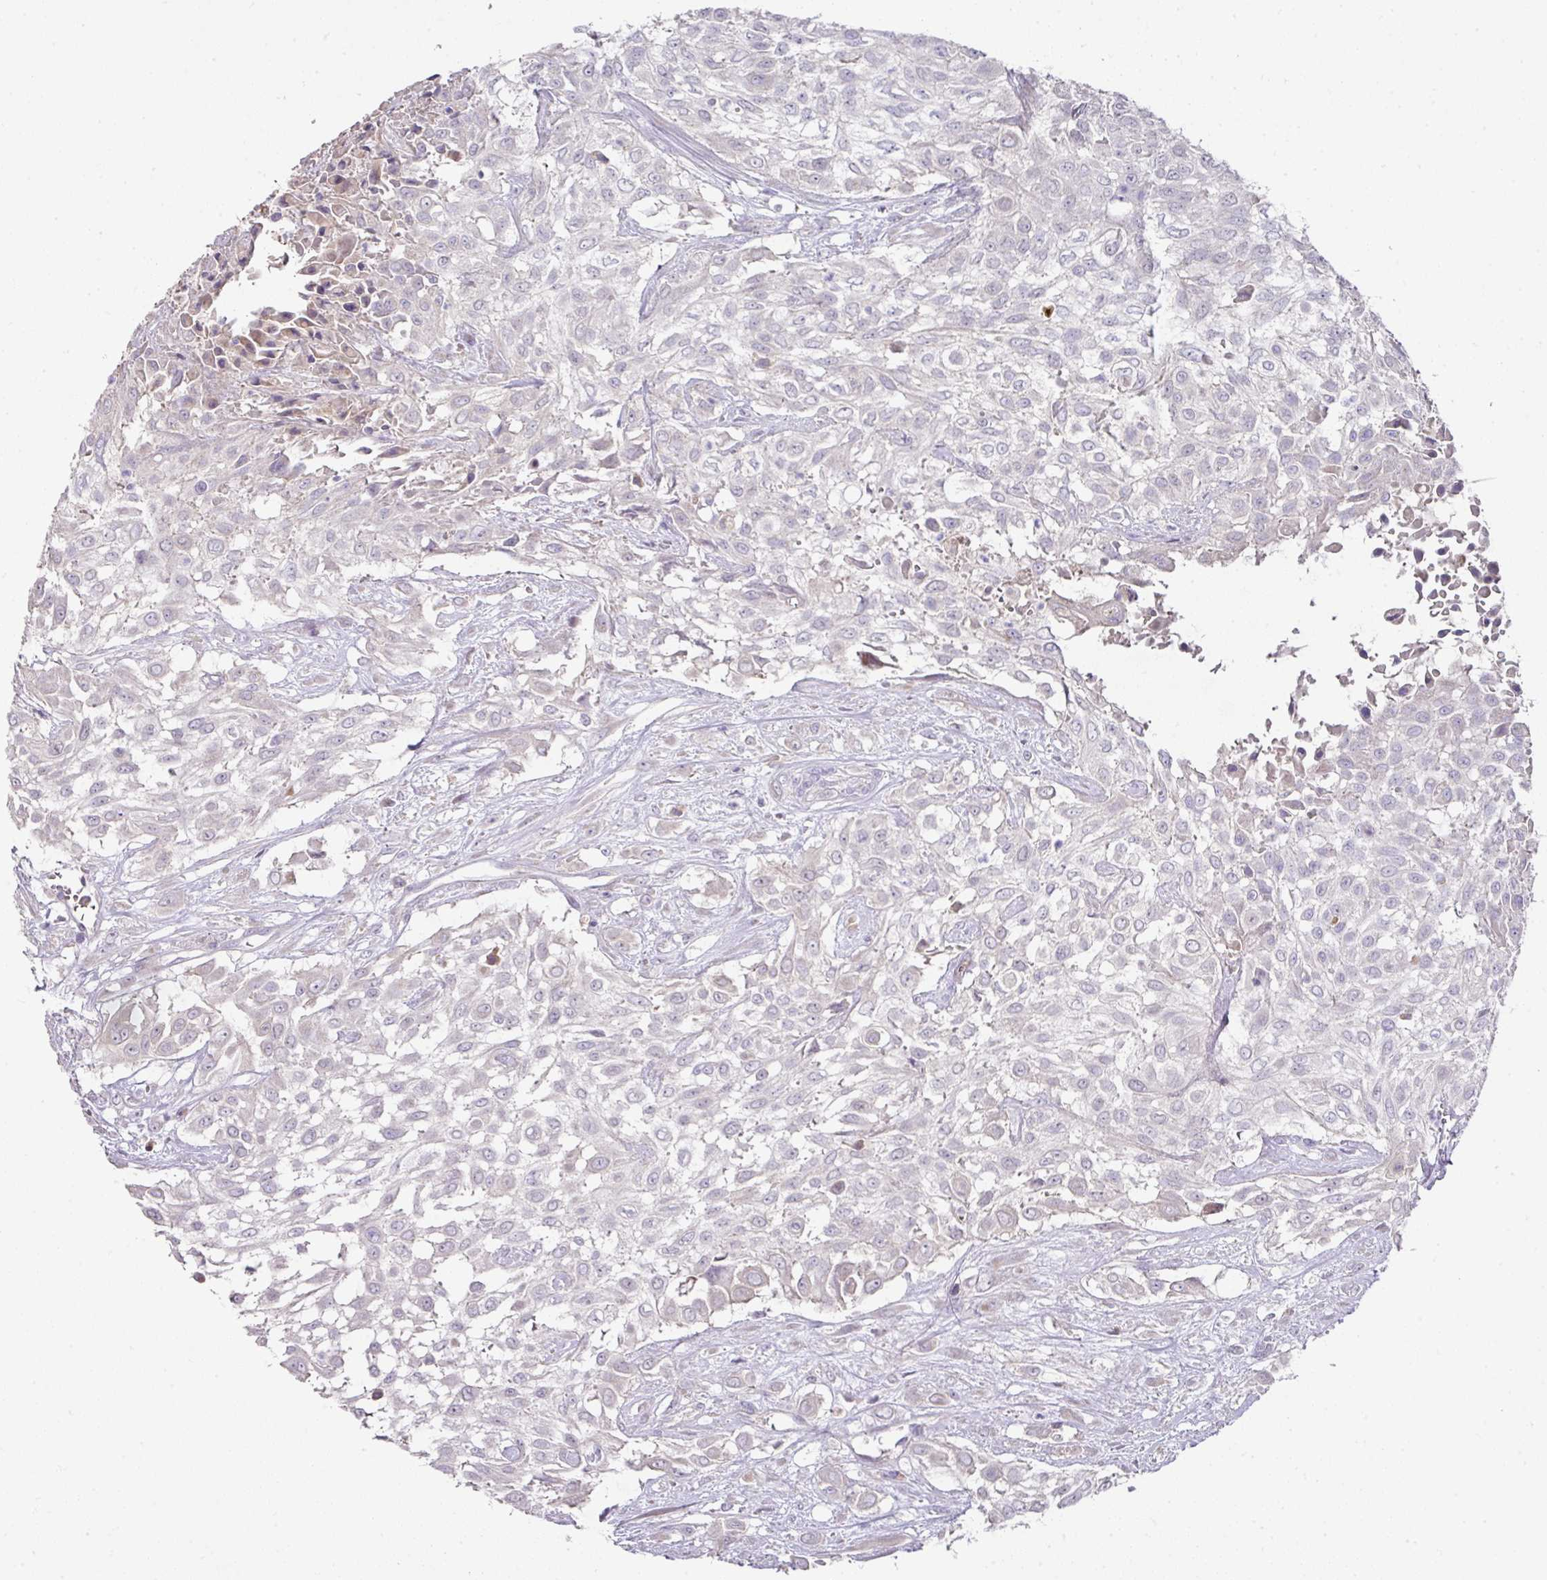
{"staining": {"intensity": "negative", "quantity": "none", "location": "none"}, "tissue": "urothelial cancer", "cell_type": "Tumor cells", "image_type": "cancer", "snomed": [{"axis": "morphology", "description": "Urothelial carcinoma, High grade"}, {"axis": "topography", "description": "Urinary bladder"}], "caption": "Image shows no protein positivity in tumor cells of urothelial carcinoma (high-grade) tissue.", "gene": "TARM1", "patient": {"sex": "male", "age": 57}}